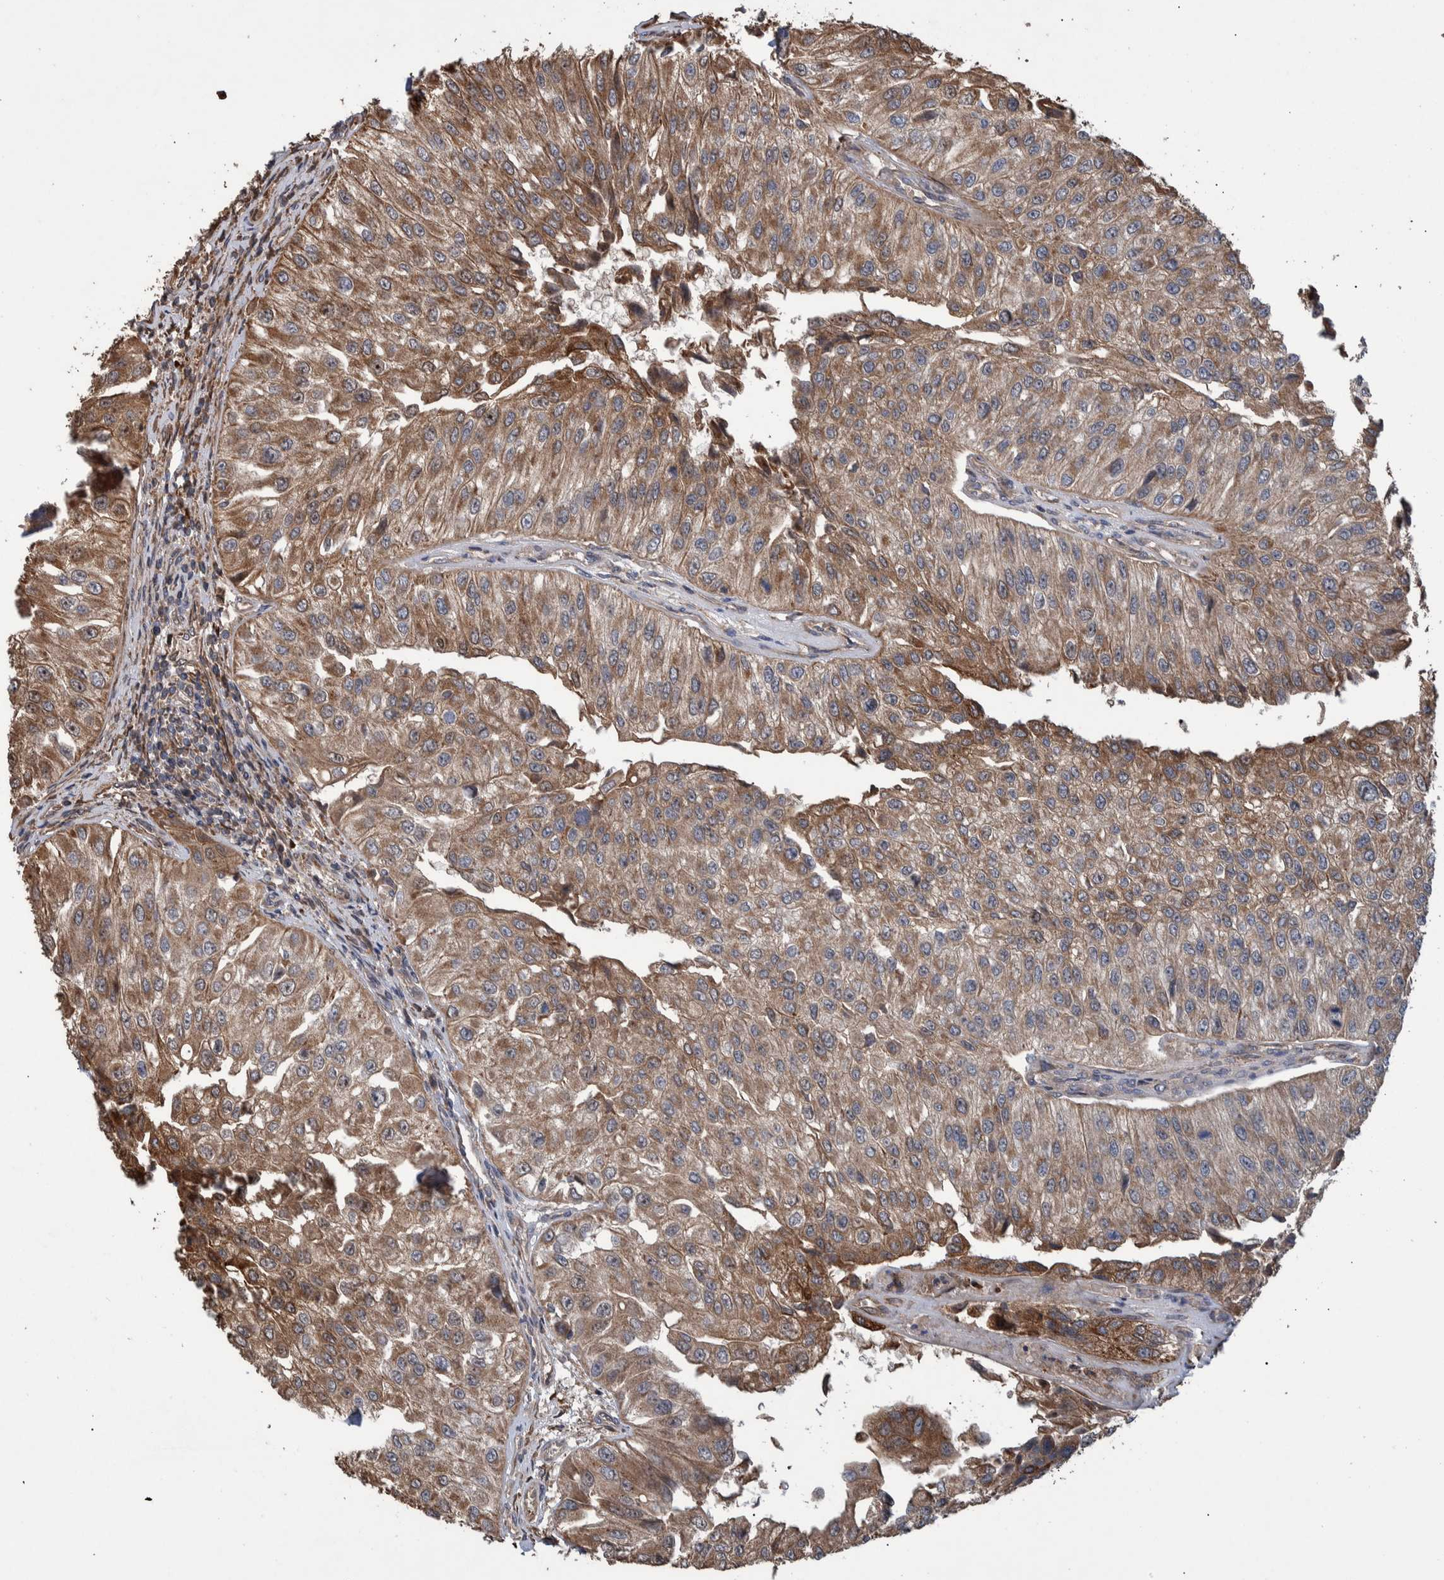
{"staining": {"intensity": "moderate", "quantity": "25%-75%", "location": "cytoplasmic/membranous"}, "tissue": "urothelial cancer", "cell_type": "Tumor cells", "image_type": "cancer", "snomed": [{"axis": "morphology", "description": "Urothelial carcinoma, High grade"}, {"axis": "topography", "description": "Kidney"}, {"axis": "topography", "description": "Urinary bladder"}], "caption": "Urothelial carcinoma (high-grade) stained for a protein displays moderate cytoplasmic/membranous positivity in tumor cells. Nuclei are stained in blue.", "gene": "B3GNTL1", "patient": {"sex": "male", "age": 77}}